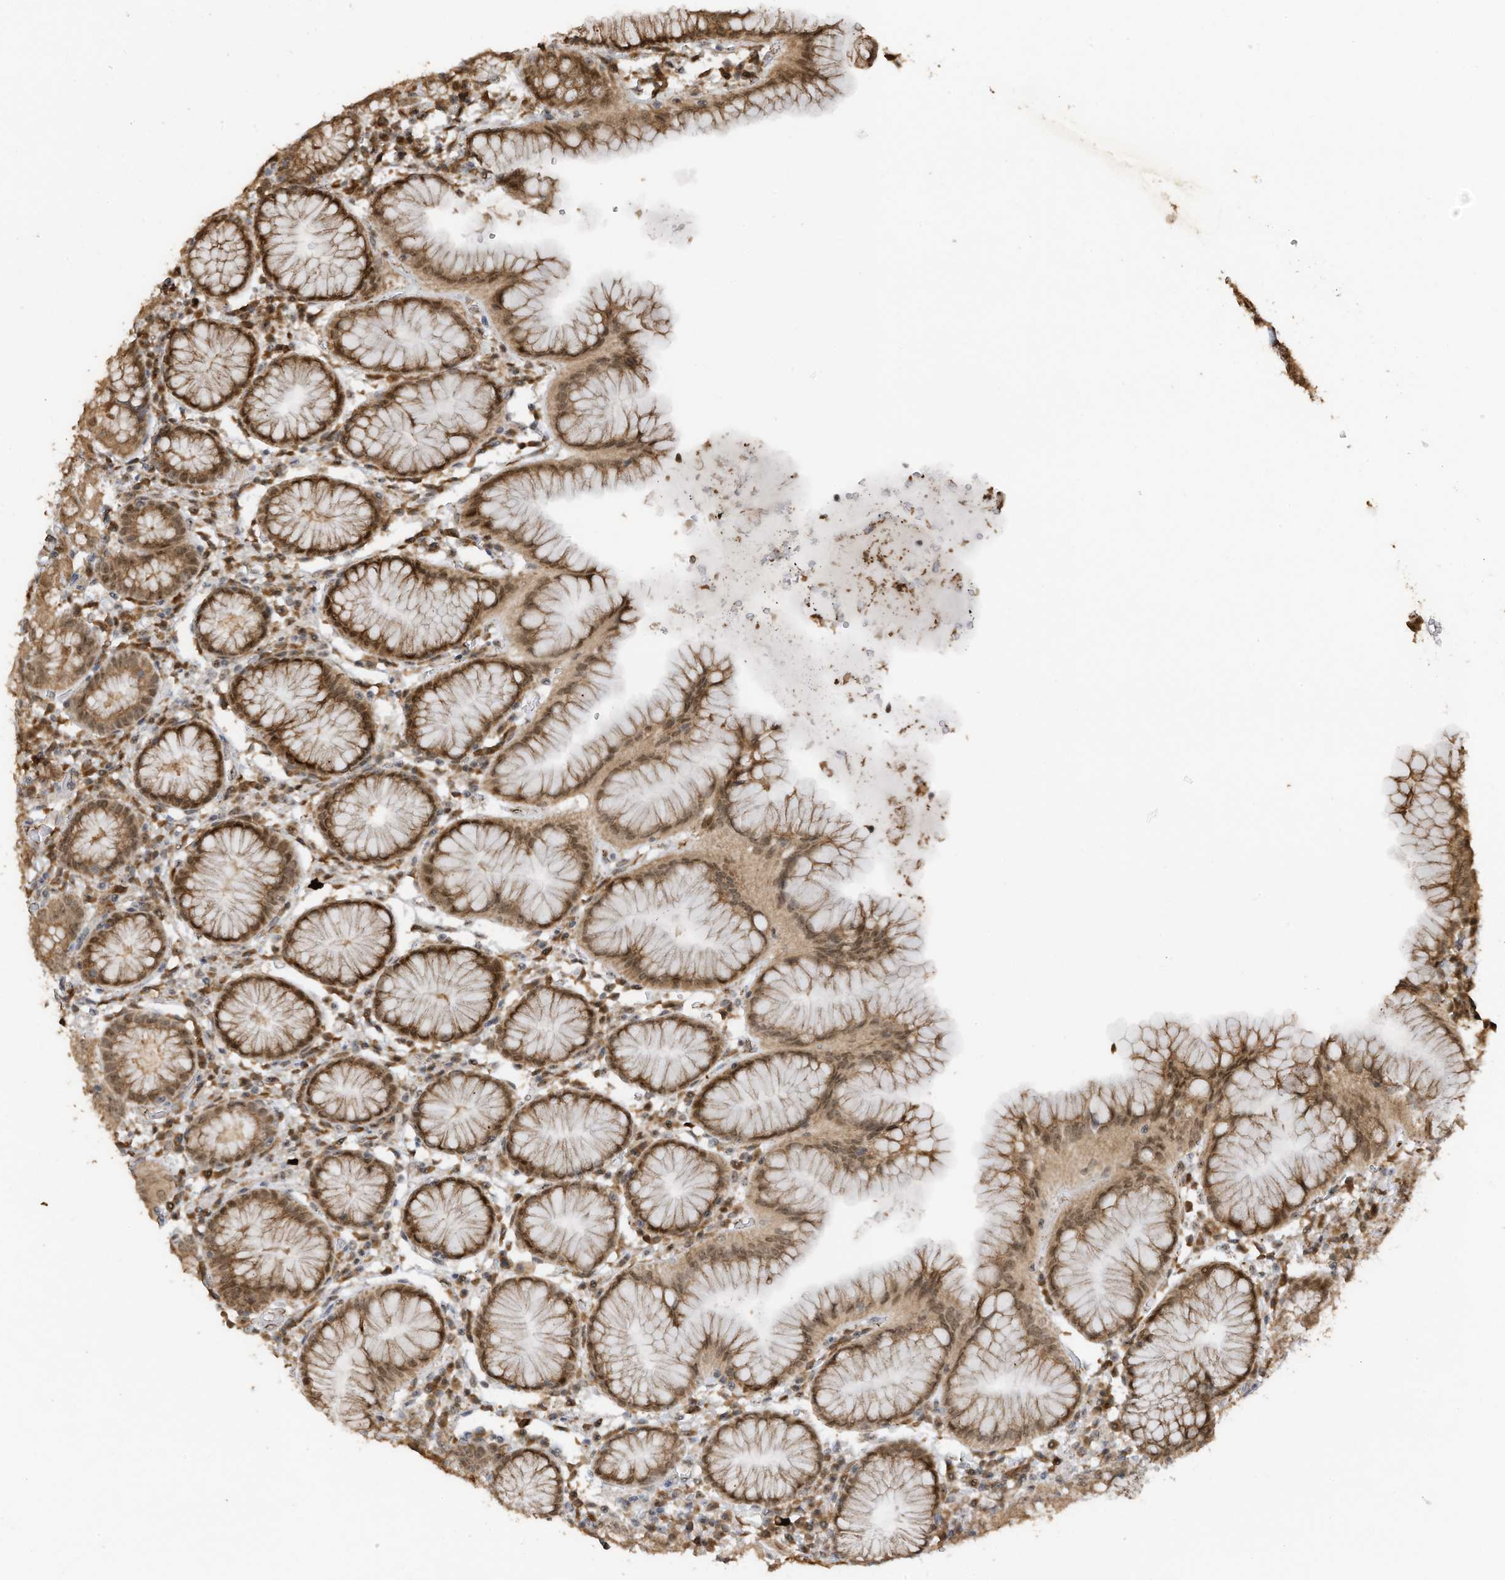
{"staining": {"intensity": "moderate", "quantity": ">75%", "location": "cytoplasmic/membranous"}, "tissue": "stomach", "cell_type": "Glandular cells", "image_type": "normal", "snomed": [{"axis": "morphology", "description": "Normal tissue, NOS"}, {"axis": "topography", "description": "Stomach"}, {"axis": "topography", "description": "Stomach, lower"}], "caption": "About >75% of glandular cells in benign stomach display moderate cytoplasmic/membranous protein staining as visualized by brown immunohistochemical staining.", "gene": "ERLEC1", "patient": {"sex": "female", "age": 56}}